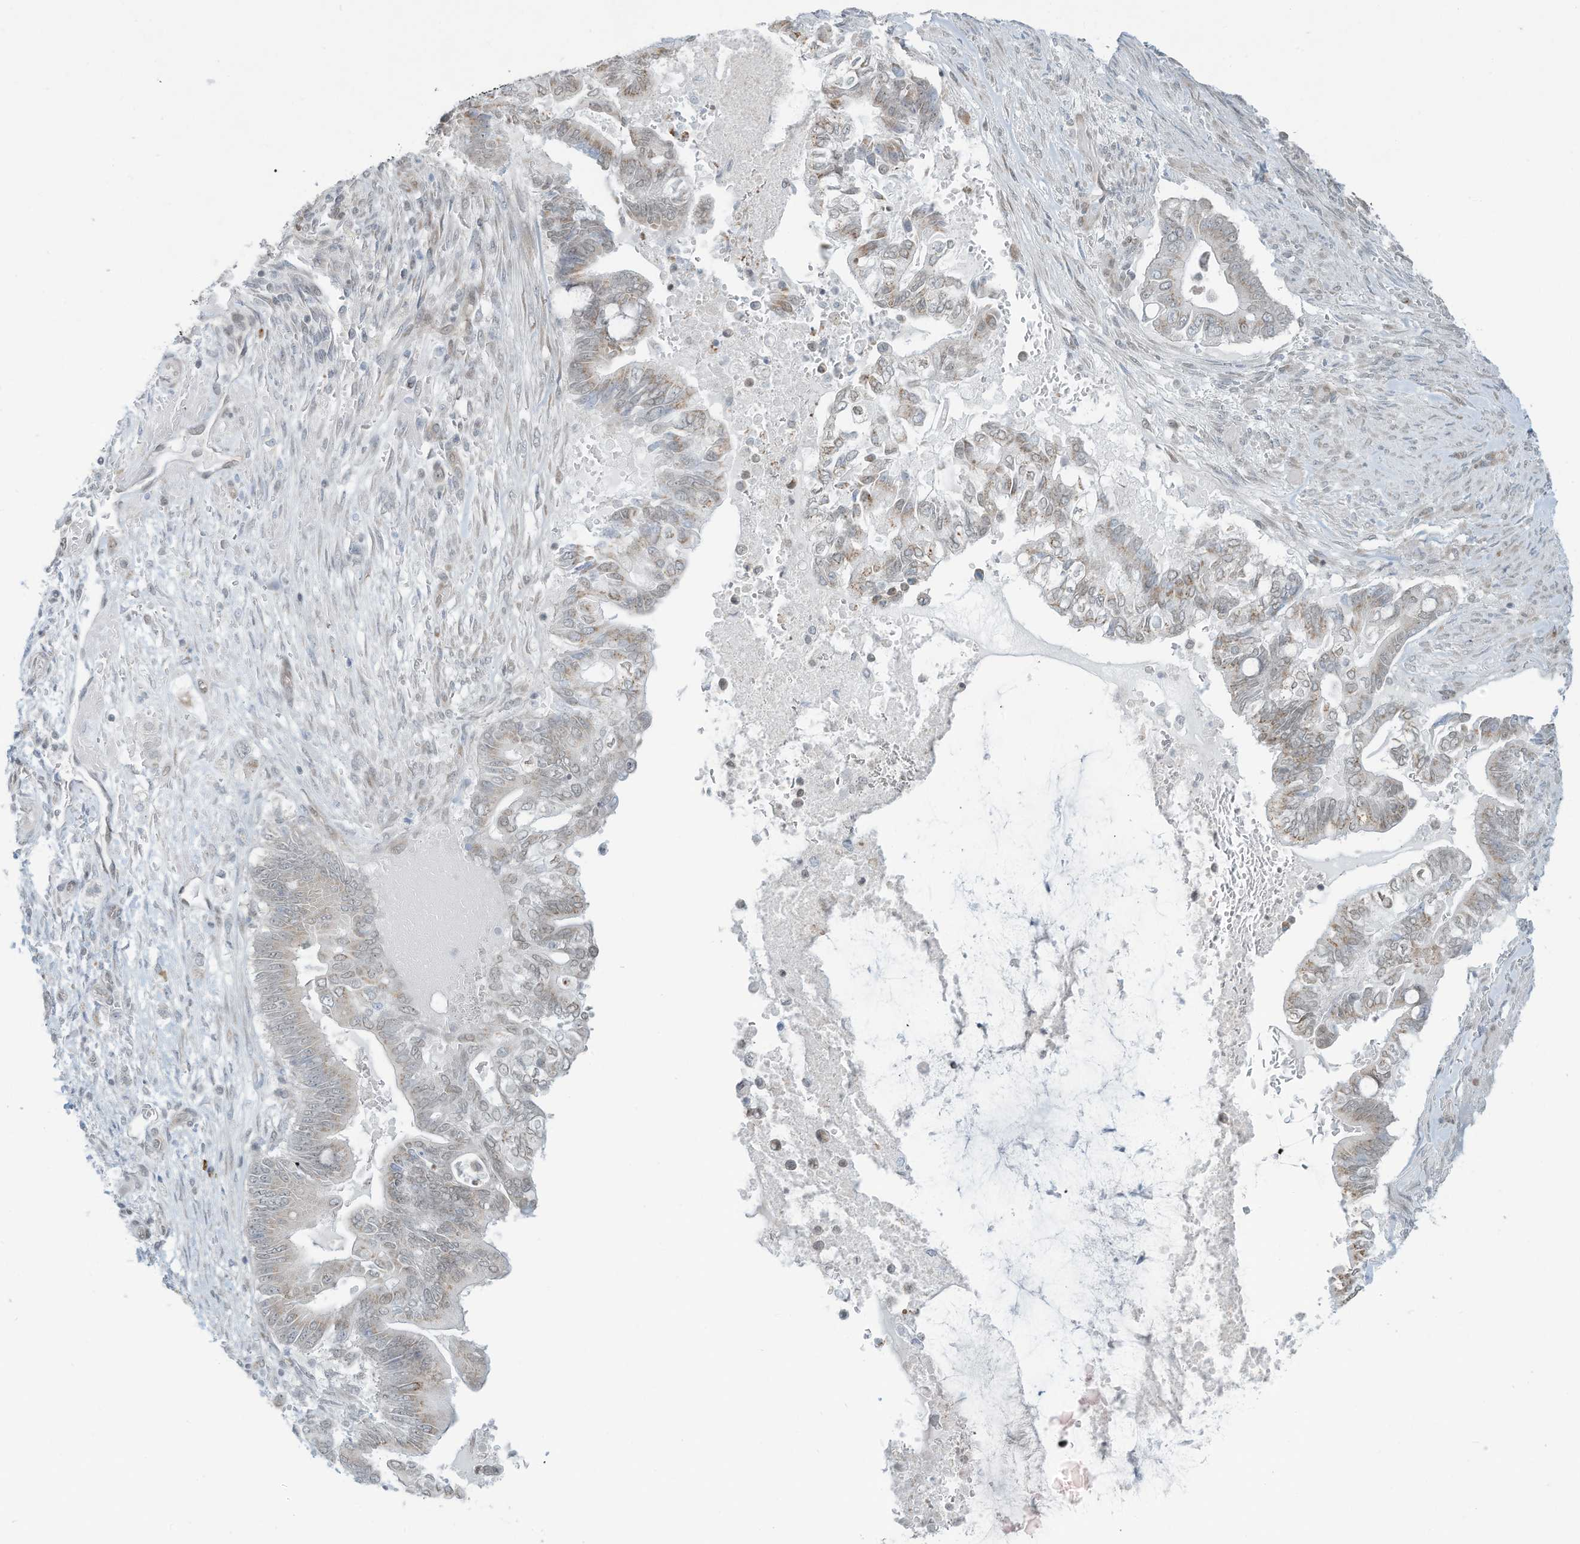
{"staining": {"intensity": "weak", "quantity": "25%-75%", "location": "cytoplasmic/membranous,nuclear"}, "tissue": "pancreatic cancer", "cell_type": "Tumor cells", "image_type": "cancer", "snomed": [{"axis": "morphology", "description": "Adenocarcinoma, NOS"}, {"axis": "topography", "description": "Pancreas"}], "caption": "Immunohistochemical staining of human pancreatic cancer shows low levels of weak cytoplasmic/membranous and nuclear staining in approximately 25%-75% of tumor cells.", "gene": "SARNP", "patient": {"sex": "male", "age": 68}}